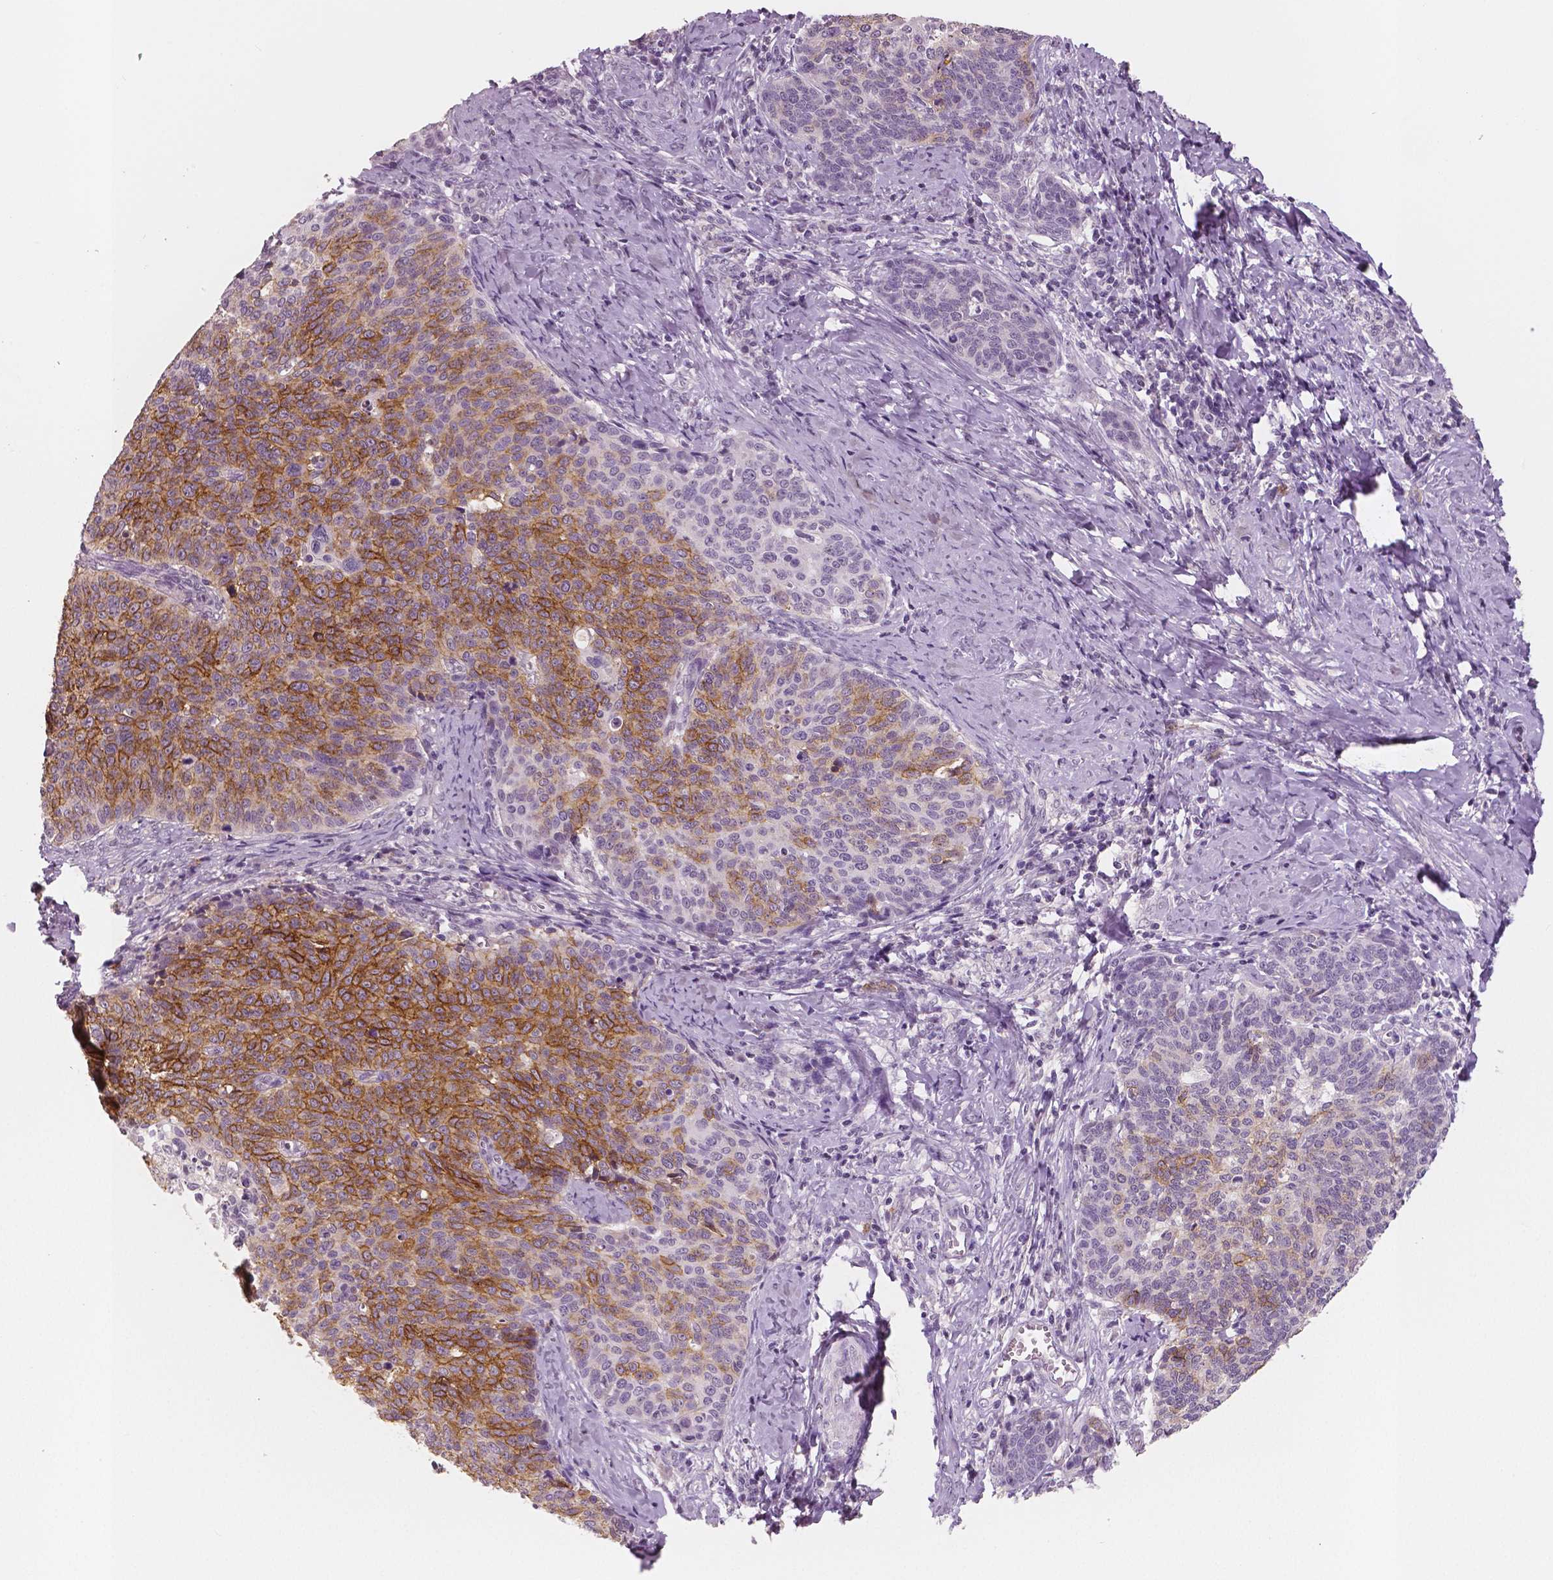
{"staining": {"intensity": "moderate", "quantity": "25%-75%", "location": "cytoplasmic/membranous"}, "tissue": "cervical cancer", "cell_type": "Tumor cells", "image_type": "cancer", "snomed": [{"axis": "morphology", "description": "Normal tissue, NOS"}, {"axis": "morphology", "description": "Squamous cell carcinoma, NOS"}, {"axis": "topography", "description": "Cervix"}], "caption": "Immunohistochemical staining of human cervical squamous cell carcinoma demonstrates moderate cytoplasmic/membranous protein staining in about 25%-75% of tumor cells.", "gene": "KIT", "patient": {"sex": "female", "age": 39}}